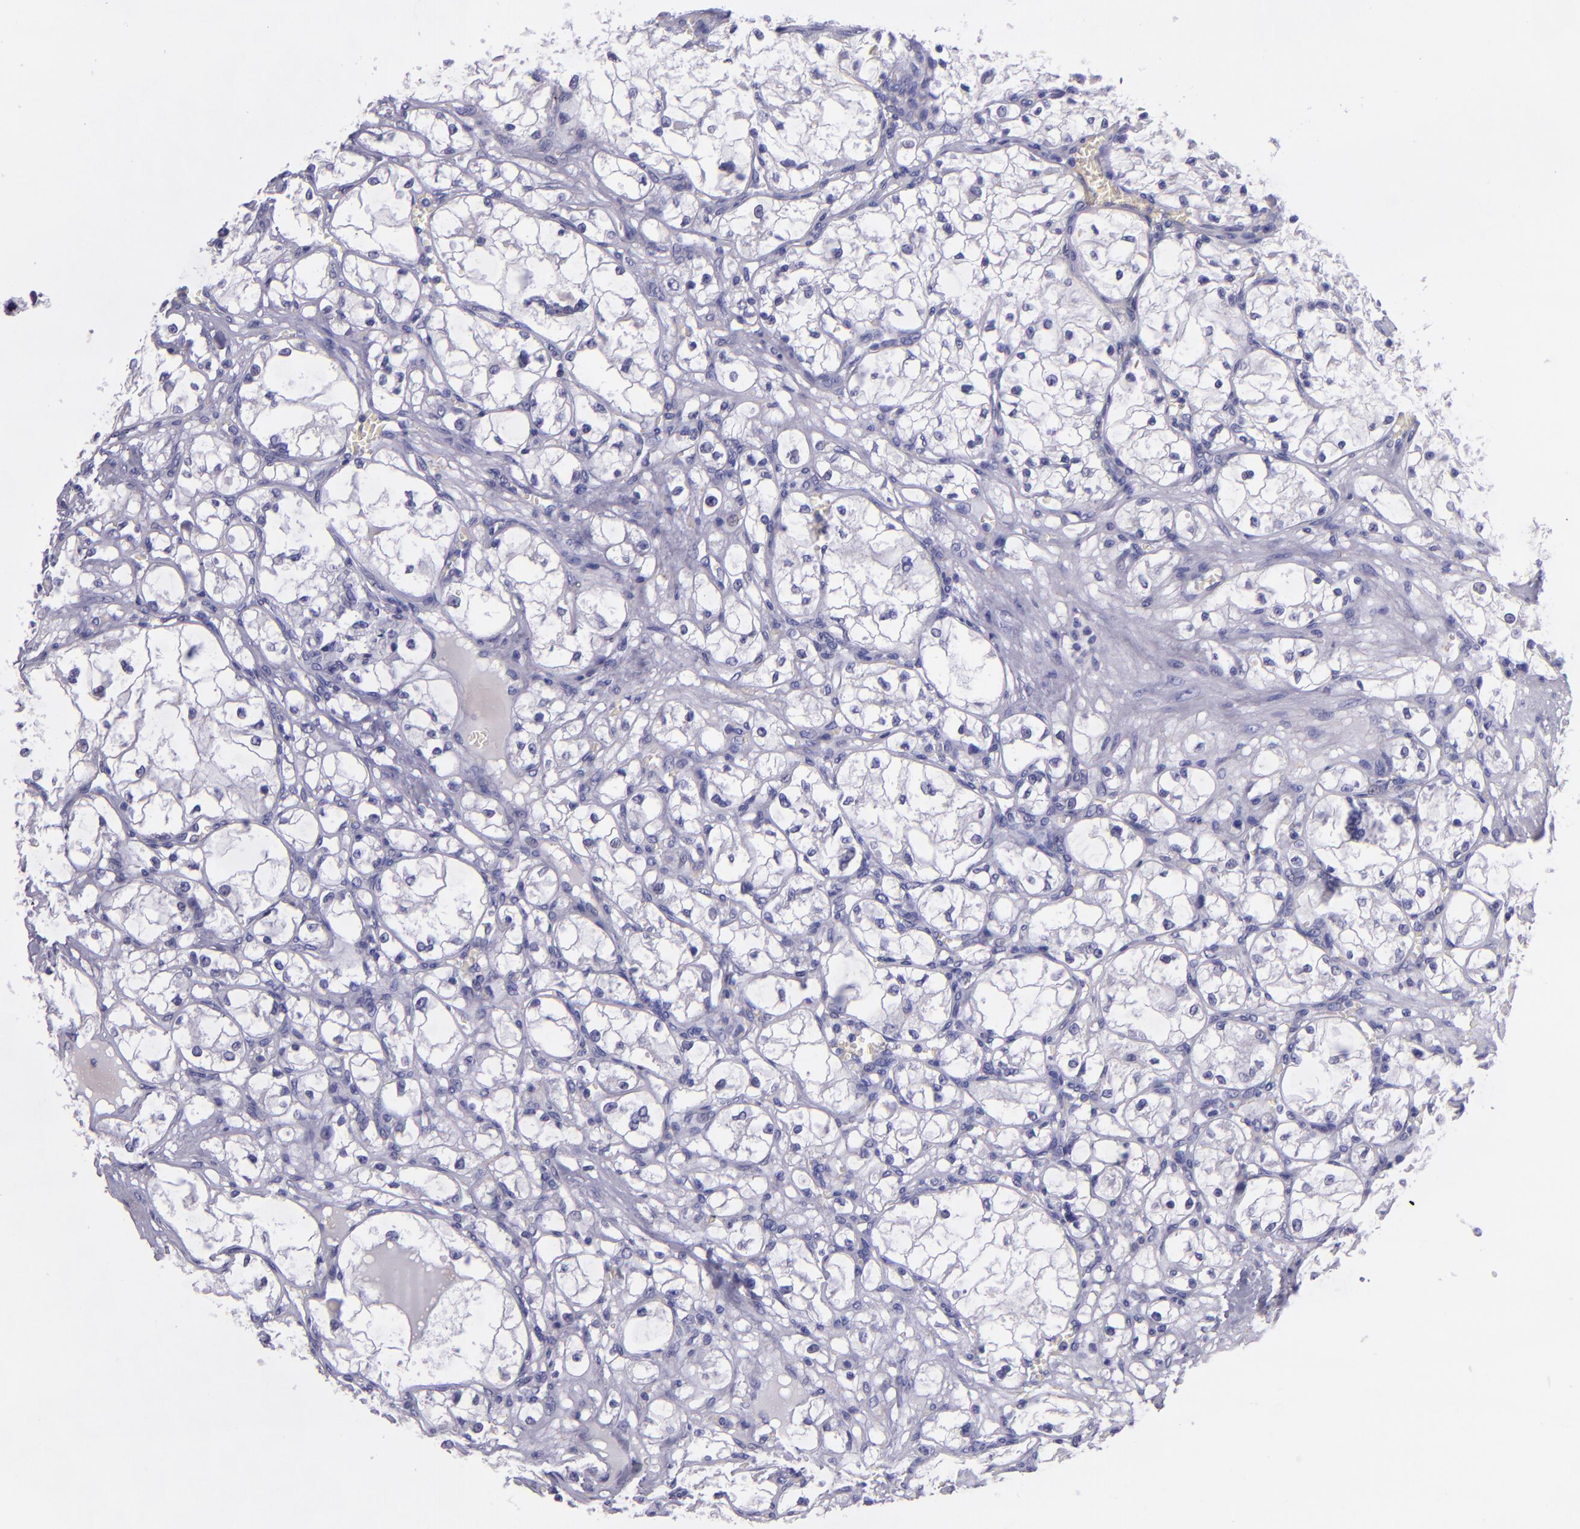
{"staining": {"intensity": "negative", "quantity": "none", "location": "none"}, "tissue": "renal cancer", "cell_type": "Tumor cells", "image_type": "cancer", "snomed": [{"axis": "morphology", "description": "Adenocarcinoma, NOS"}, {"axis": "topography", "description": "Kidney"}], "caption": "The immunohistochemistry photomicrograph has no significant positivity in tumor cells of adenocarcinoma (renal) tissue.", "gene": "TNNT3", "patient": {"sex": "male", "age": 61}}